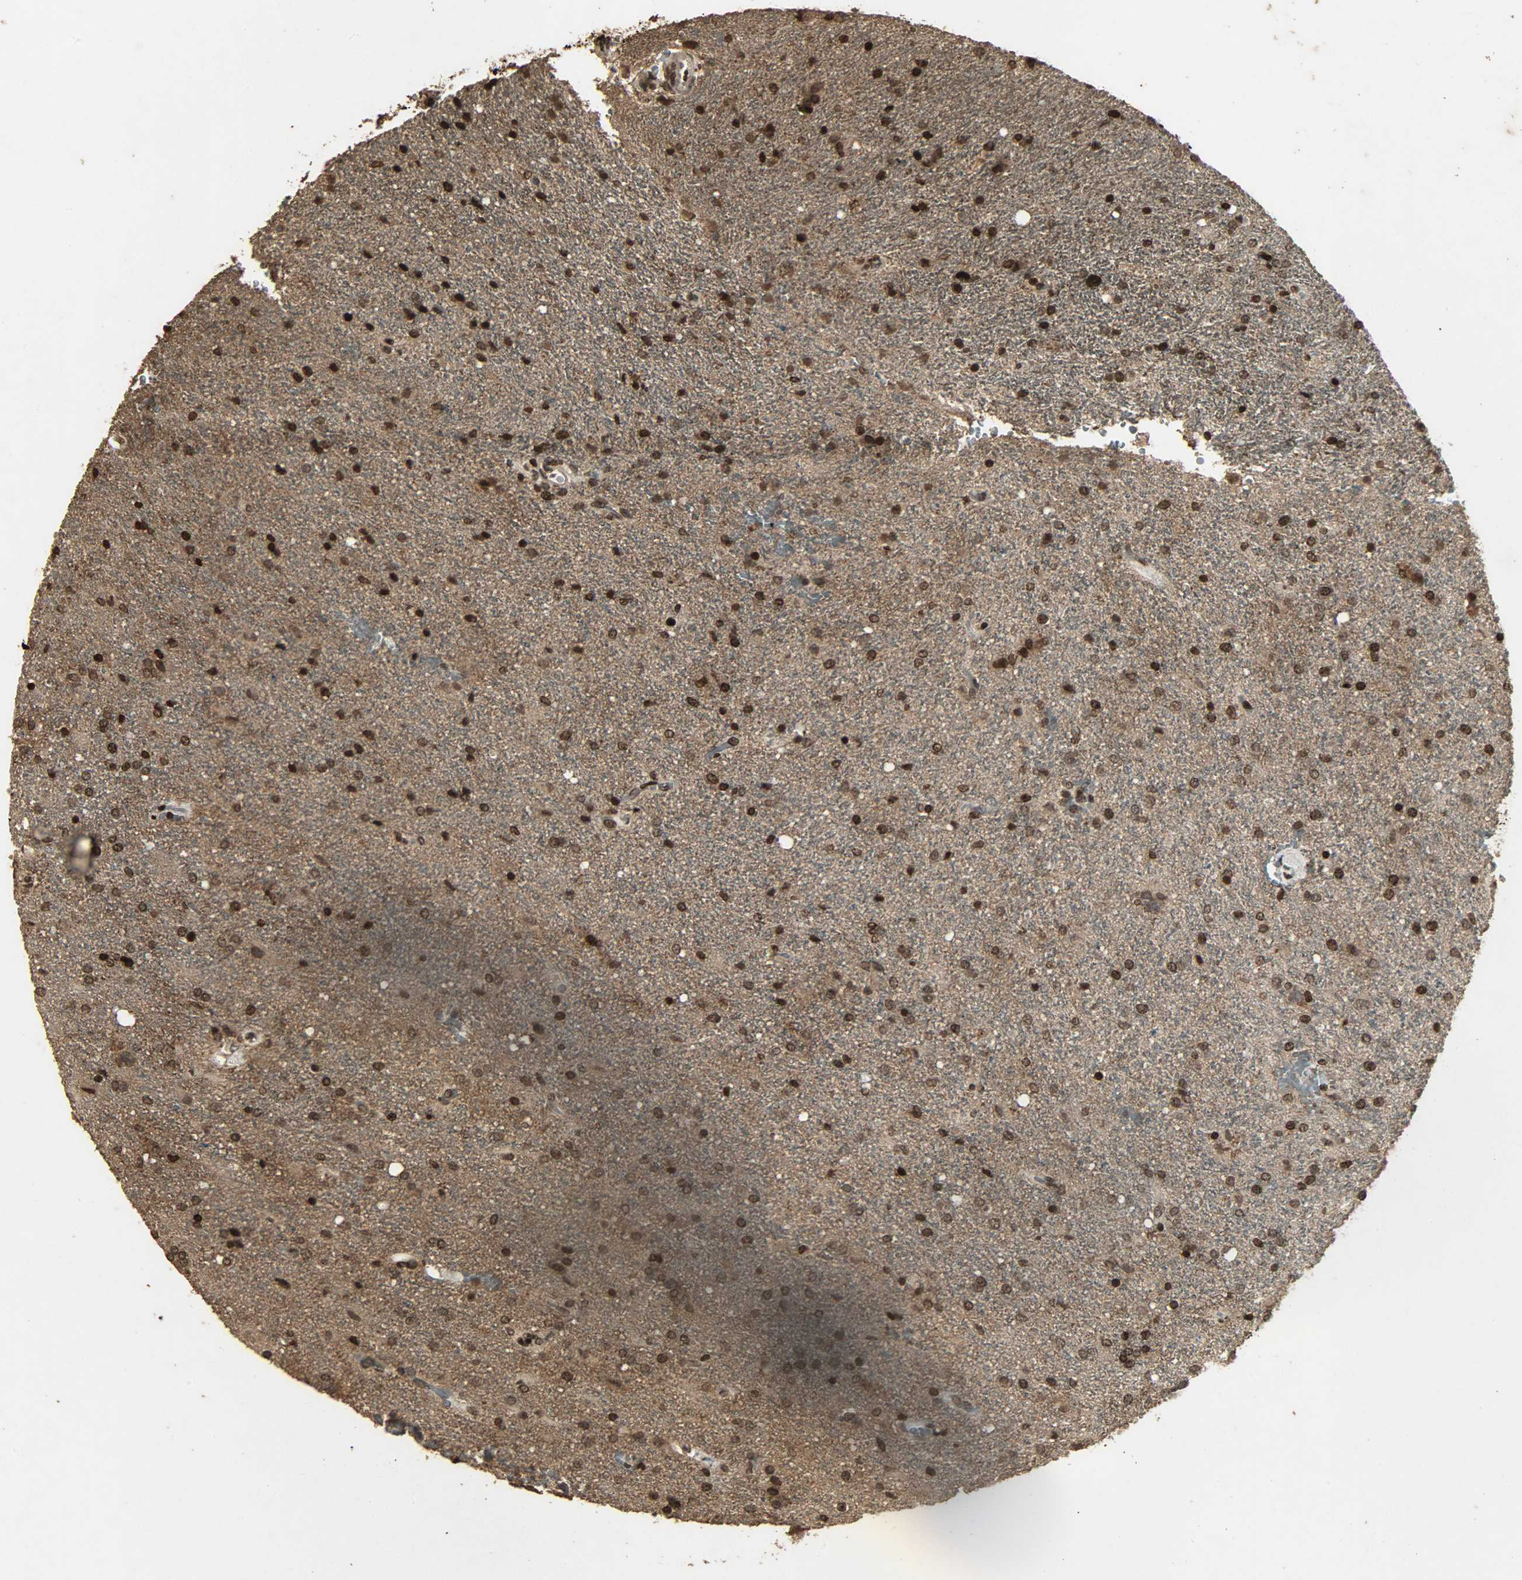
{"staining": {"intensity": "strong", "quantity": ">75%", "location": "cytoplasmic/membranous,nuclear"}, "tissue": "glioma", "cell_type": "Tumor cells", "image_type": "cancer", "snomed": [{"axis": "morphology", "description": "Normal tissue, NOS"}, {"axis": "morphology", "description": "Glioma, malignant, High grade"}, {"axis": "topography", "description": "Cerebral cortex"}], "caption": "IHC (DAB) staining of human glioma shows strong cytoplasmic/membranous and nuclear protein staining in about >75% of tumor cells.", "gene": "PPP3R1", "patient": {"sex": "male", "age": 56}}